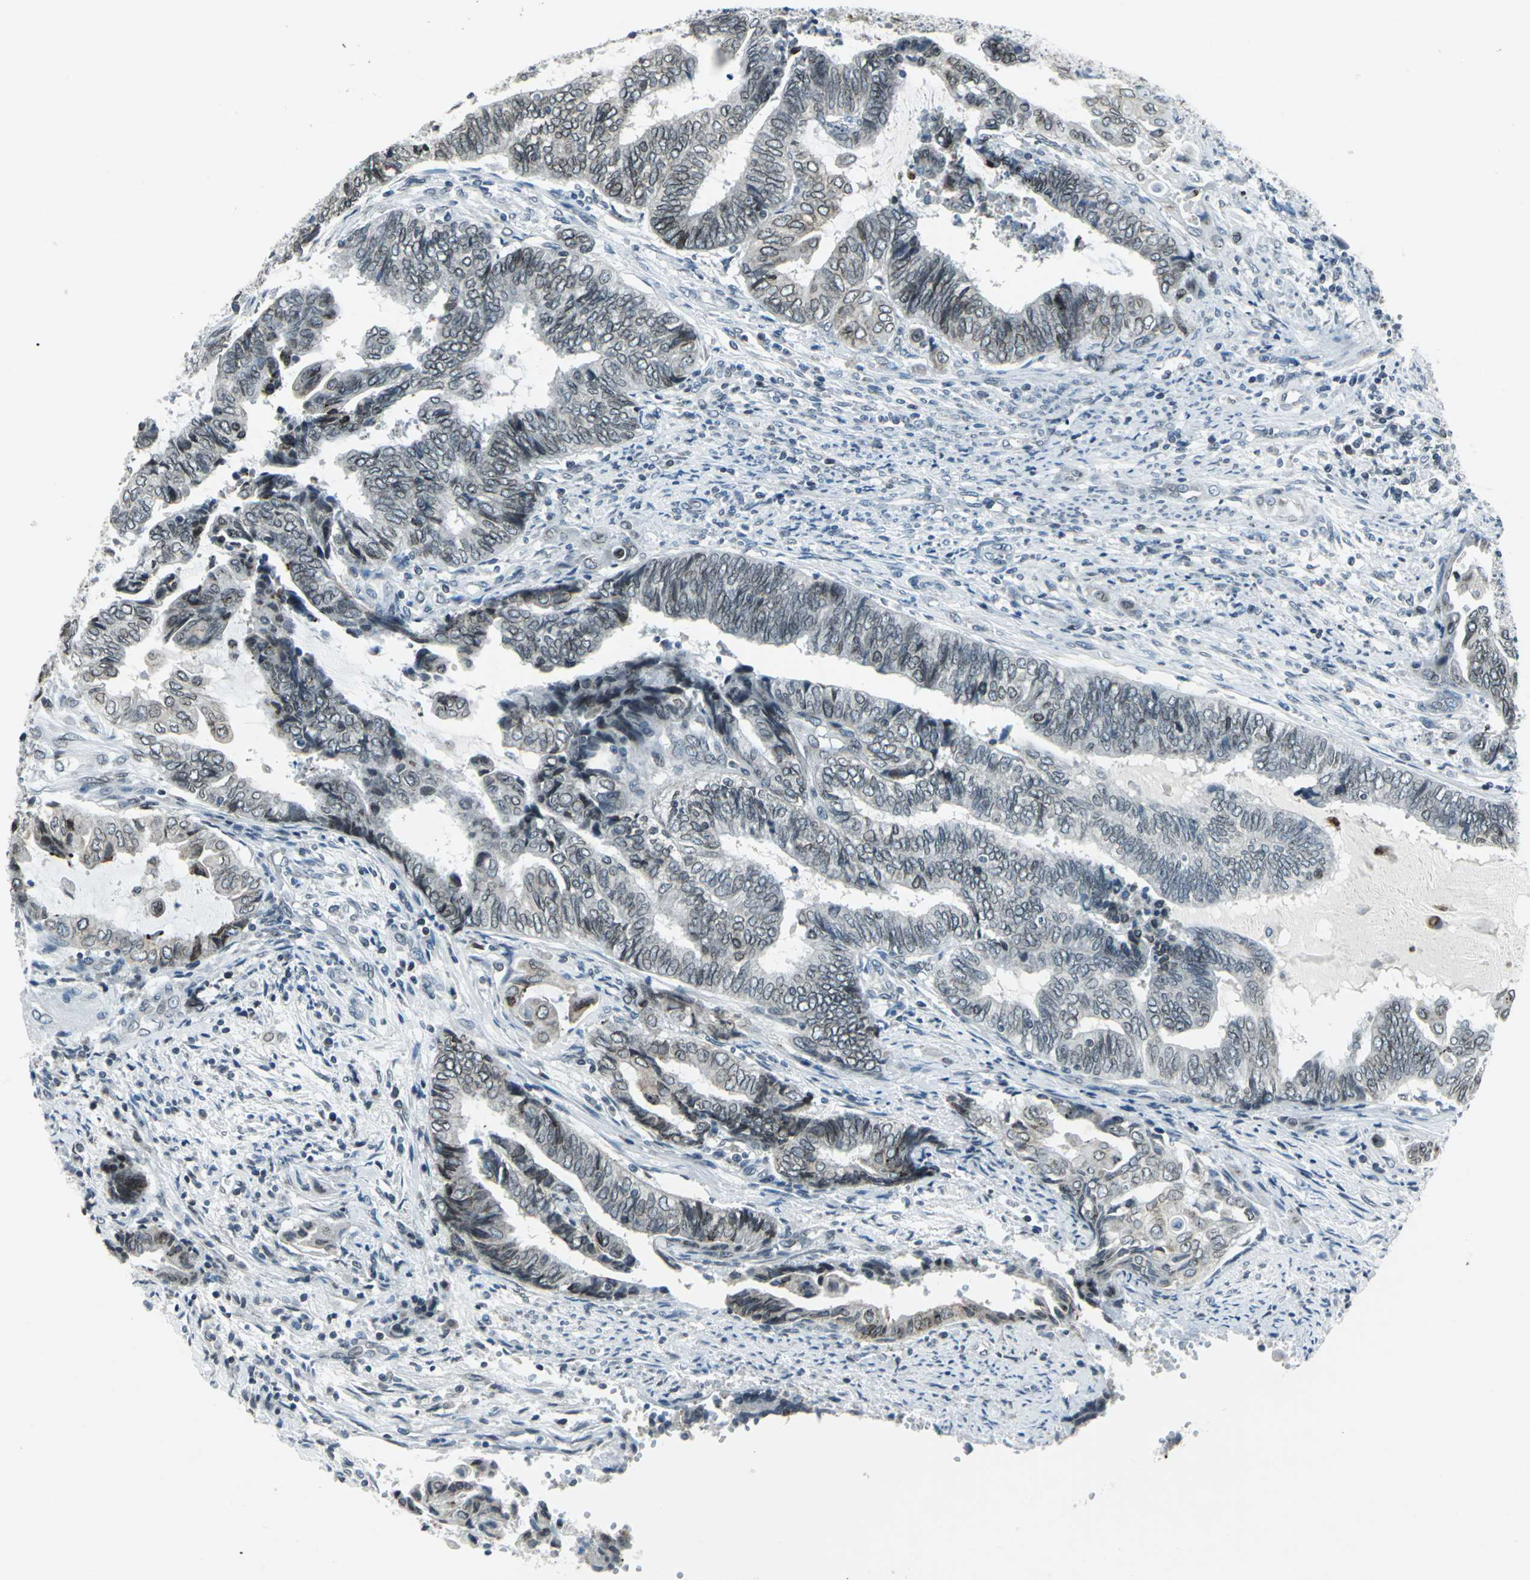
{"staining": {"intensity": "moderate", "quantity": "25%-75%", "location": "nuclear"}, "tissue": "endometrial cancer", "cell_type": "Tumor cells", "image_type": "cancer", "snomed": [{"axis": "morphology", "description": "Adenocarcinoma, NOS"}, {"axis": "topography", "description": "Uterus"}, {"axis": "topography", "description": "Endometrium"}], "caption": "A medium amount of moderate nuclear staining is present in approximately 25%-75% of tumor cells in endometrial cancer (adenocarcinoma) tissue. The staining is performed using DAB brown chromogen to label protein expression. The nuclei are counter-stained blue using hematoxylin.", "gene": "SNUPN", "patient": {"sex": "female", "age": 70}}